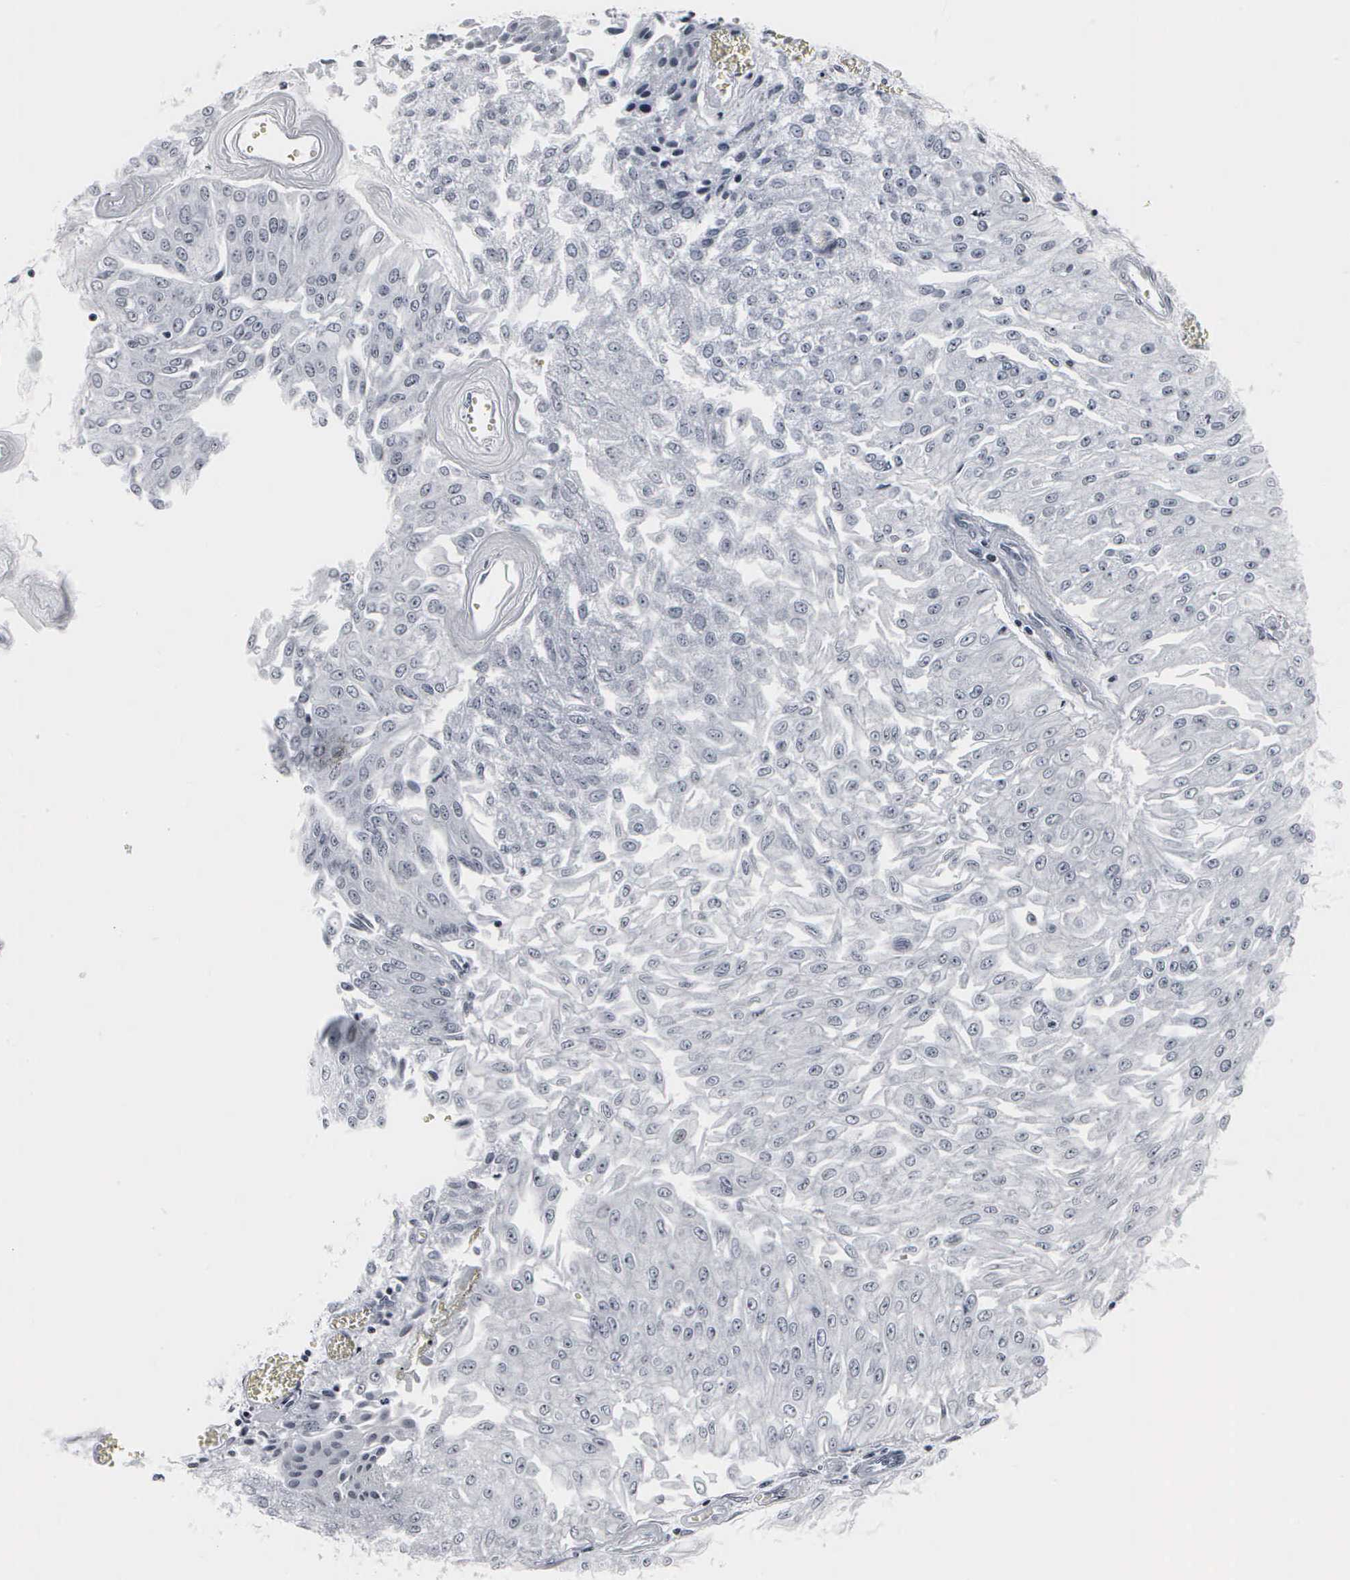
{"staining": {"intensity": "negative", "quantity": "none", "location": "none"}, "tissue": "urothelial cancer", "cell_type": "Tumor cells", "image_type": "cancer", "snomed": [{"axis": "morphology", "description": "Urothelial carcinoma, Low grade"}, {"axis": "topography", "description": "Urinary bladder"}], "caption": "This is an immunohistochemistry (IHC) micrograph of urothelial cancer. There is no expression in tumor cells.", "gene": "DGCR2", "patient": {"sex": "male", "age": 86}}